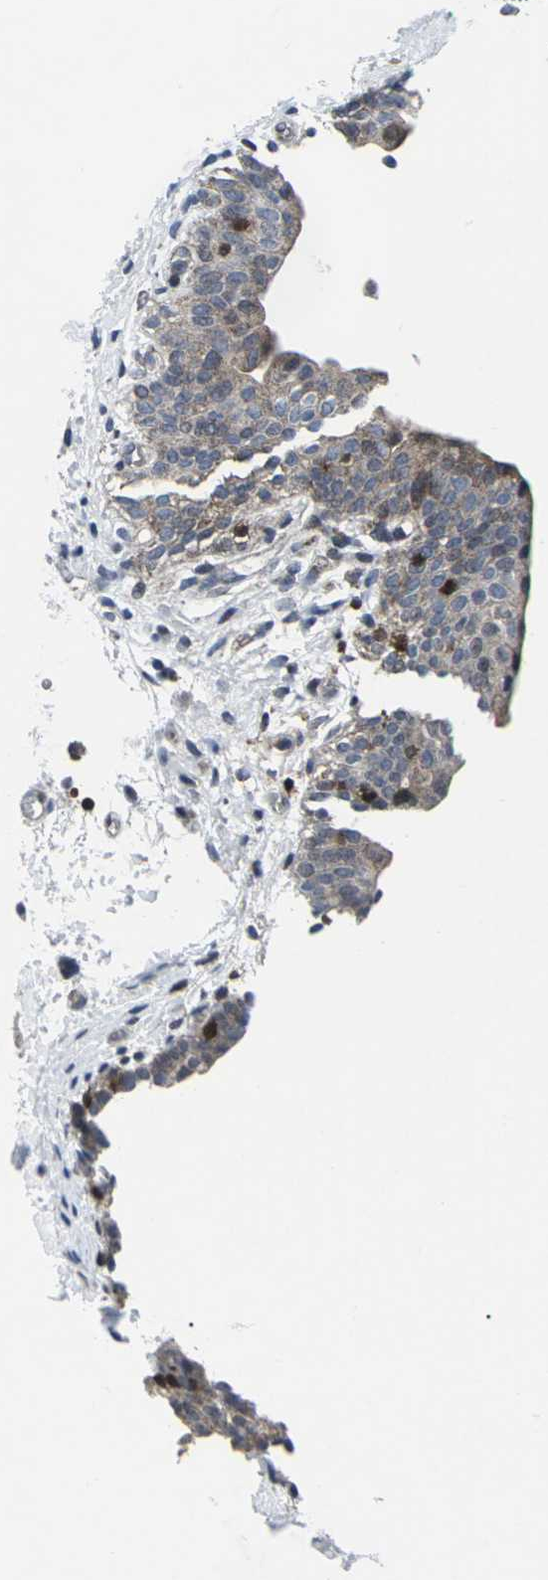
{"staining": {"intensity": "moderate", "quantity": "<25%", "location": "cytoplasmic/membranous,nuclear"}, "tissue": "urinary bladder", "cell_type": "Urothelial cells", "image_type": "normal", "snomed": [{"axis": "morphology", "description": "Normal tissue, NOS"}, {"axis": "topography", "description": "Urinary bladder"}], "caption": "This image displays IHC staining of normal urinary bladder, with low moderate cytoplasmic/membranous,nuclear expression in about <25% of urothelial cells.", "gene": "STAT4", "patient": {"sex": "male", "age": 55}}